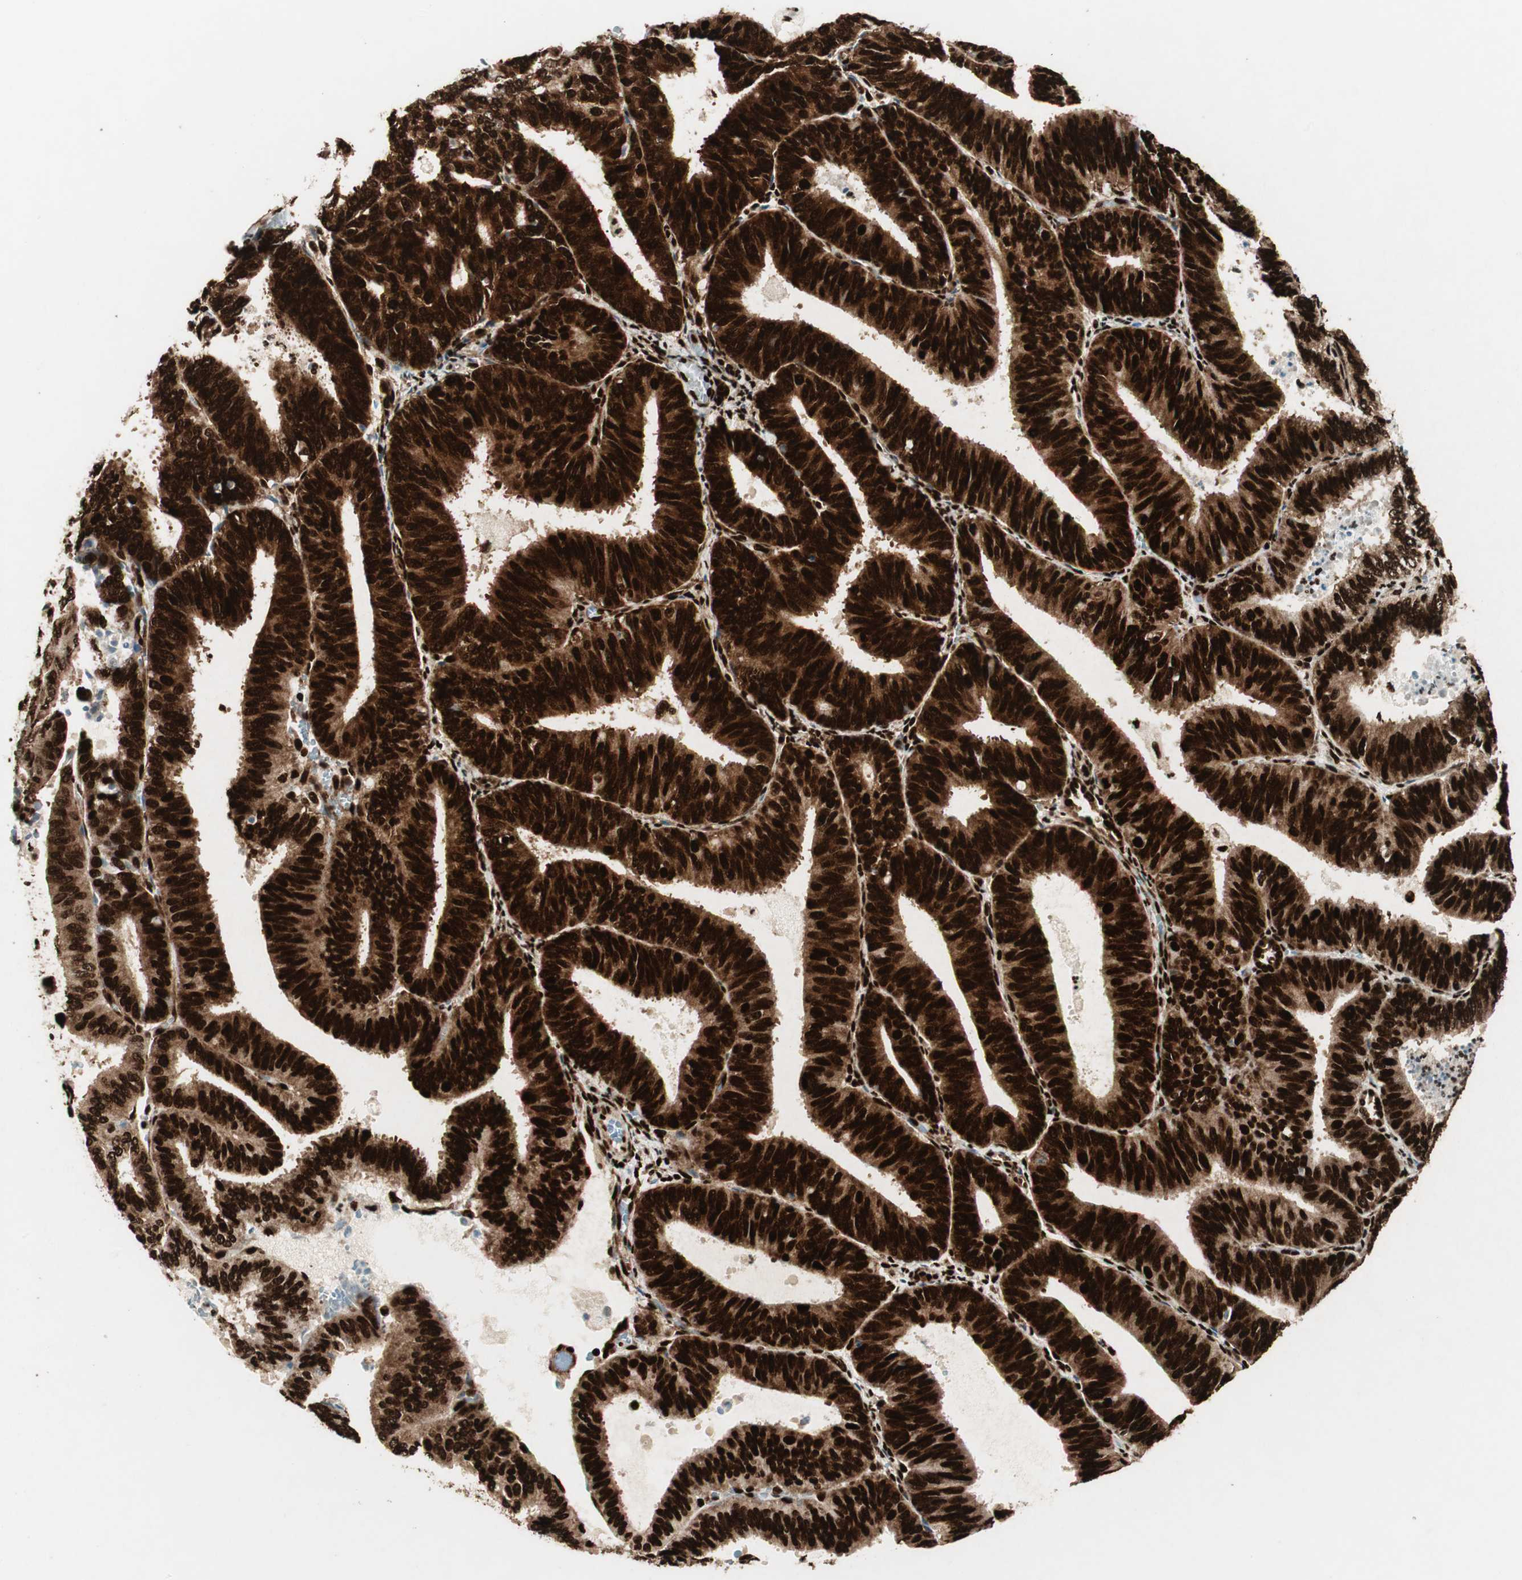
{"staining": {"intensity": "strong", "quantity": ">75%", "location": "cytoplasmic/membranous,nuclear"}, "tissue": "endometrial cancer", "cell_type": "Tumor cells", "image_type": "cancer", "snomed": [{"axis": "morphology", "description": "Adenocarcinoma, NOS"}, {"axis": "topography", "description": "Uterus"}], "caption": "Tumor cells show strong cytoplasmic/membranous and nuclear staining in approximately >75% of cells in endometrial cancer (adenocarcinoma).", "gene": "EWSR1", "patient": {"sex": "female", "age": 60}}